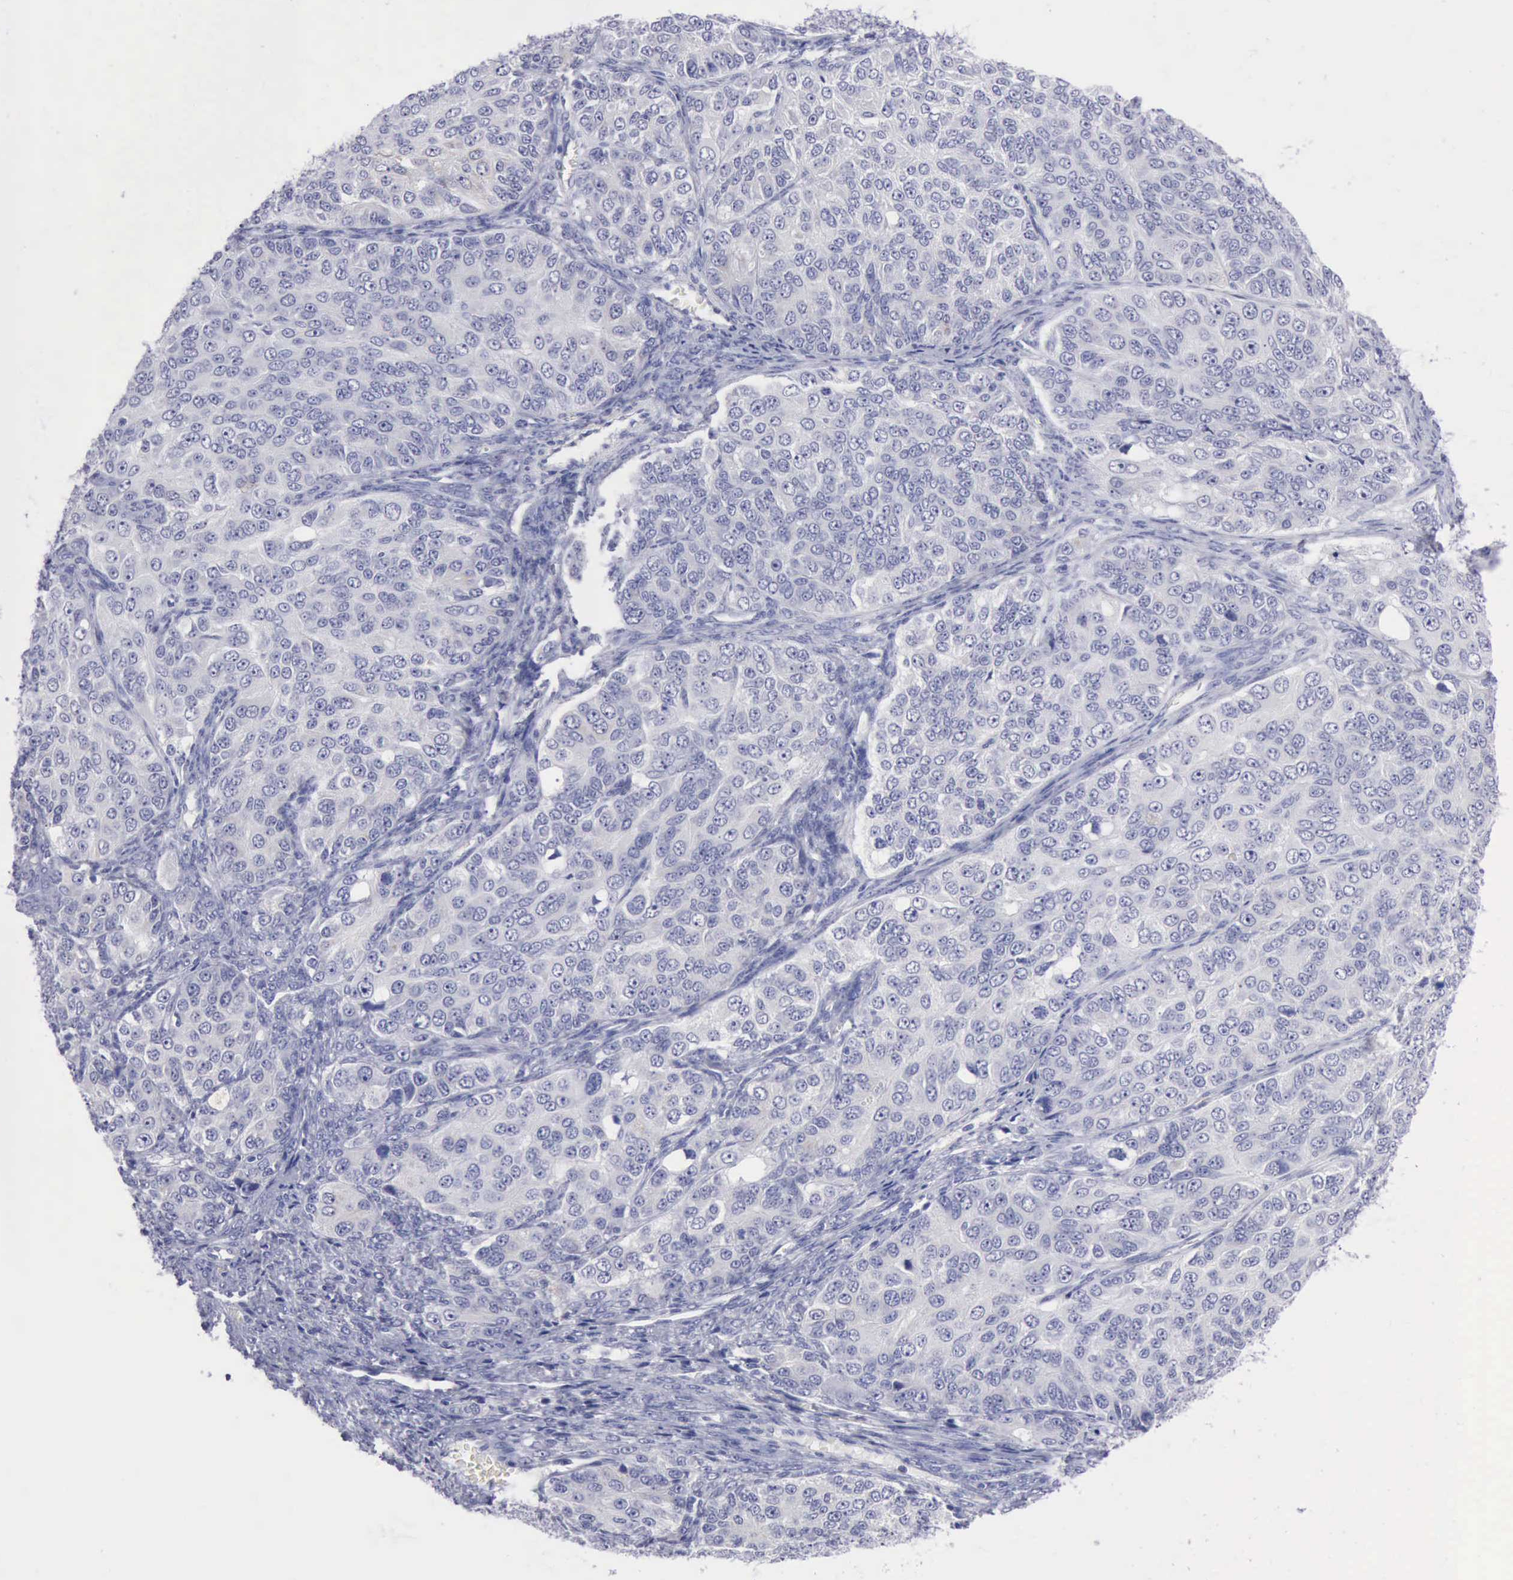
{"staining": {"intensity": "negative", "quantity": "none", "location": "none"}, "tissue": "ovarian cancer", "cell_type": "Tumor cells", "image_type": "cancer", "snomed": [{"axis": "morphology", "description": "Carcinoma, endometroid"}, {"axis": "topography", "description": "Ovary"}], "caption": "The immunohistochemistry (IHC) image has no significant staining in tumor cells of endometroid carcinoma (ovarian) tissue.", "gene": "ANGEL1", "patient": {"sex": "female", "age": 51}}